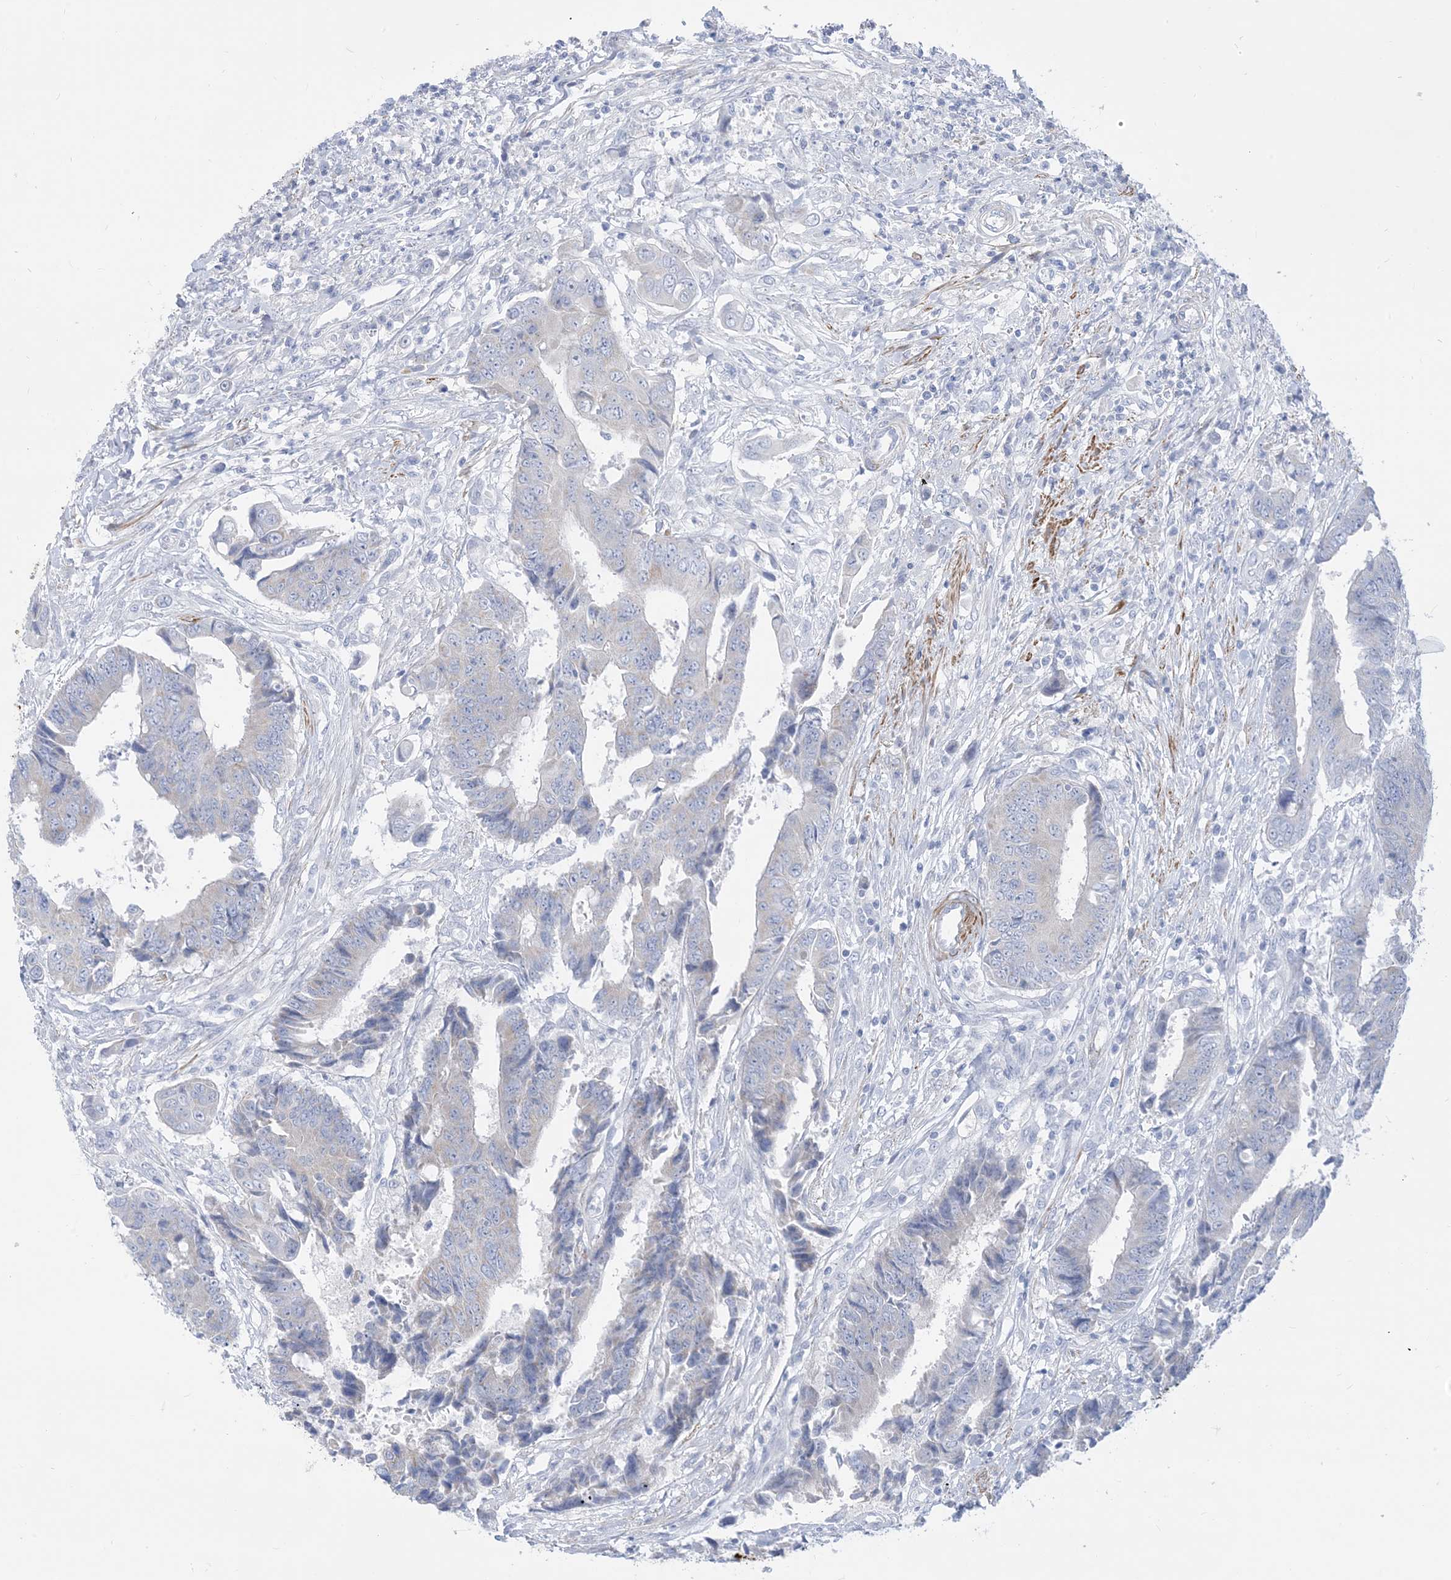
{"staining": {"intensity": "negative", "quantity": "none", "location": "none"}, "tissue": "colorectal cancer", "cell_type": "Tumor cells", "image_type": "cancer", "snomed": [{"axis": "morphology", "description": "Adenocarcinoma, NOS"}, {"axis": "topography", "description": "Rectum"}], "caption": "A histopathology image of colorectal cancer (adenocarcinoma) stained for a protein demonstrates no brown staining in tumor cells.", "gene": "MARS2", "patient": {"sex": "male", "age": 84}}